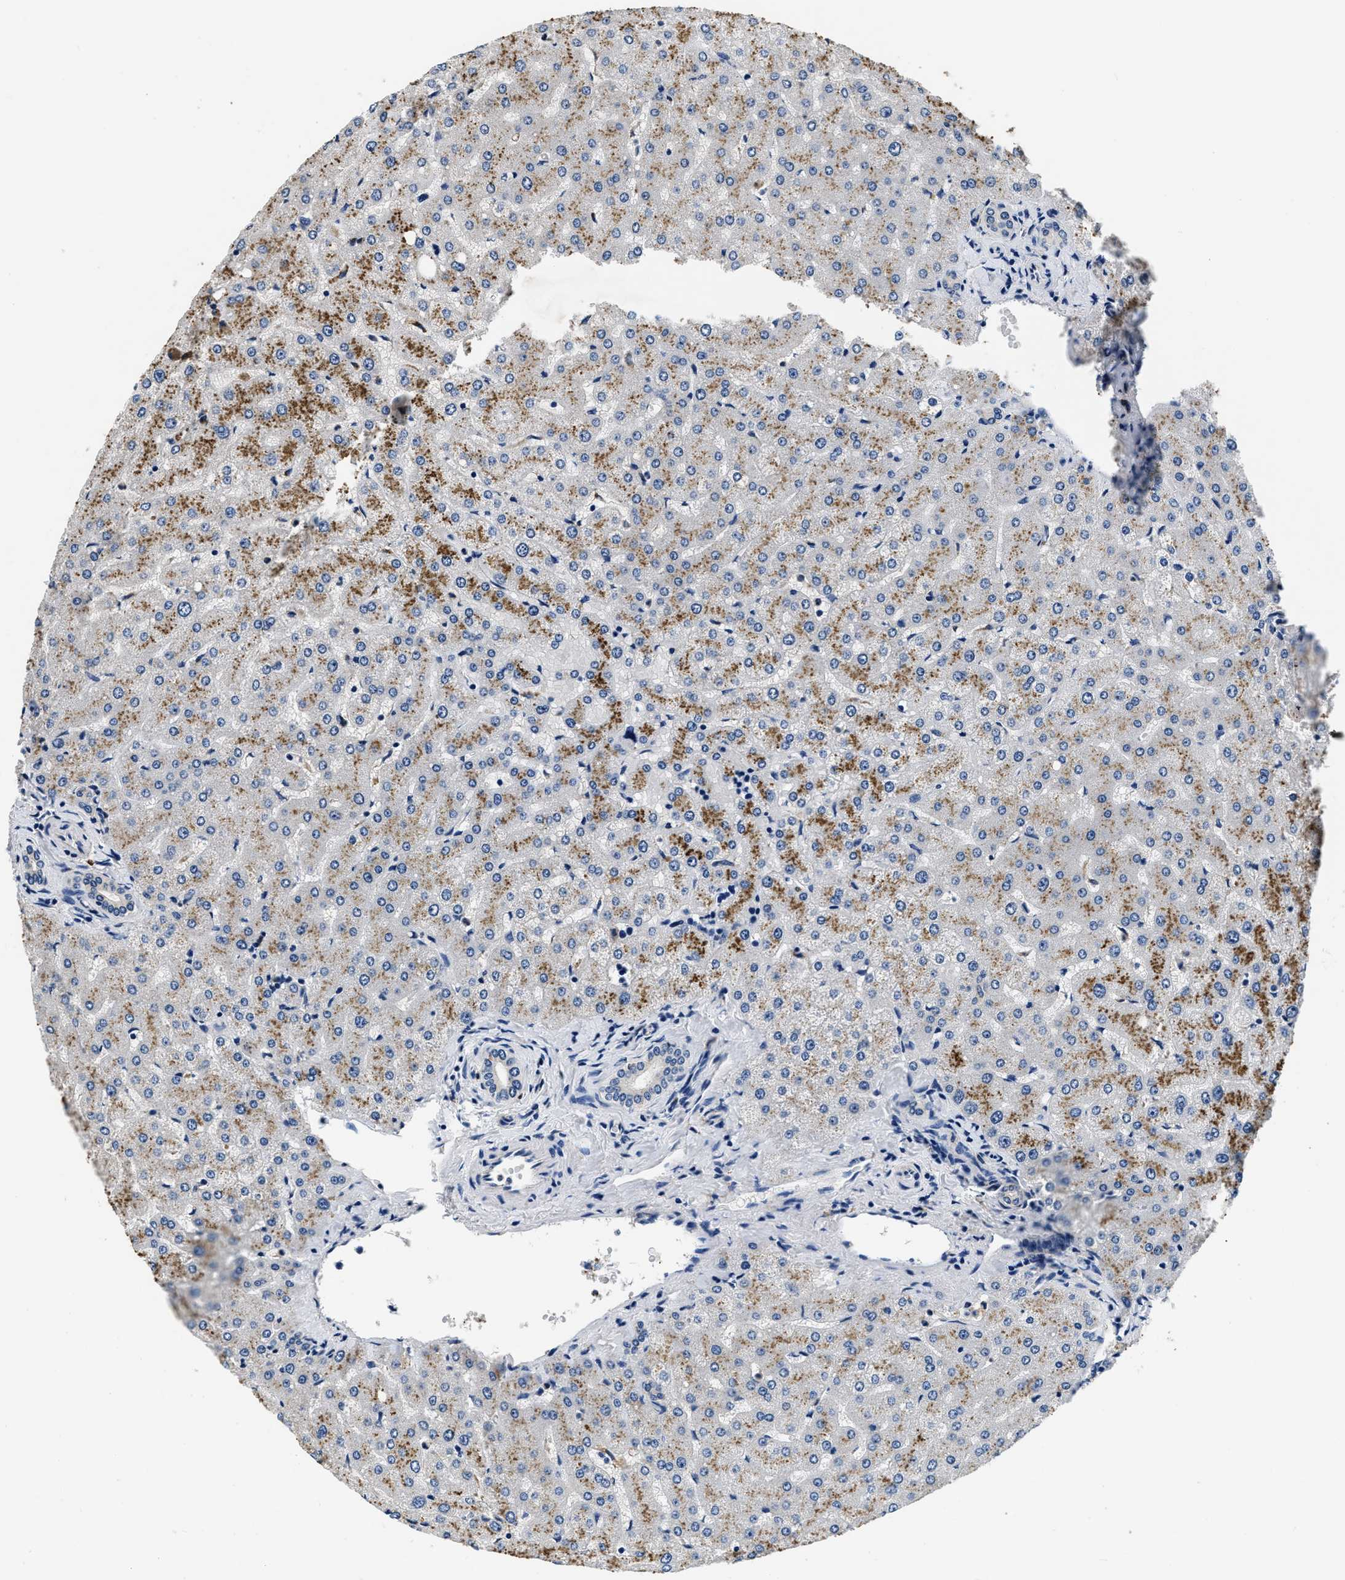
{"staining": {"intensity": "negative", "quantity": "none", "location": "none"}, "tissue": "liver", "cell_type": "Cholangiocytes", "image_type": "normal", "snomed": [{"axis": "morphology", "description": "Normal tissue, NOS"}, {"axis": "topography", "description": "Liver"}], "caption": "Cholangiocytes show no significant protein staining in unremarkable liver.", "gene": "GRN", "patient": {"sex": "female", "age": 54}}